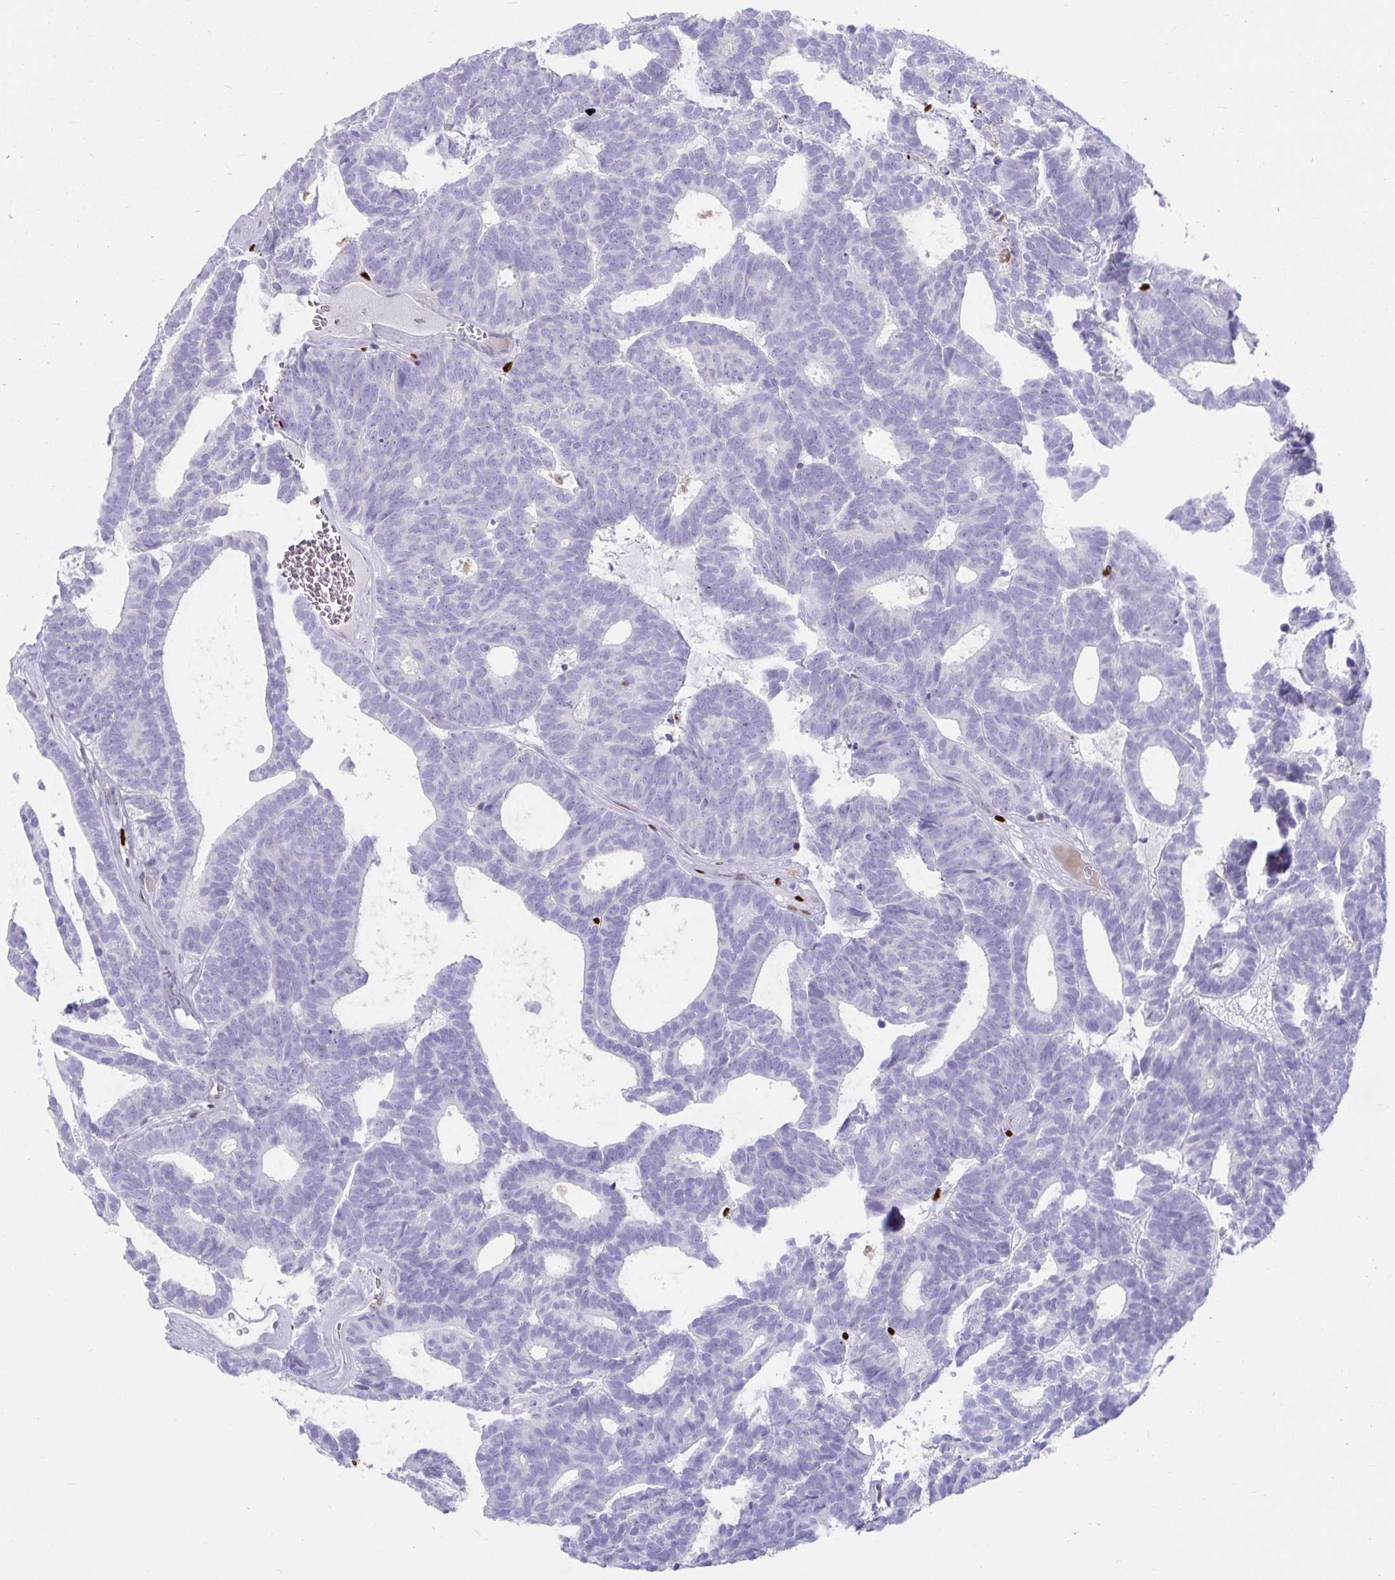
{"staining": {"intensity": "negative", "quantity": "none", "location": "none"}, "tissue": "head and neck cancer", "cell_type": "Tumor cells", "image_type": "cancer", "snomed": [{"axis": "morphology", "description": "Adenocarcinoma, NOS"}, {"axis": "topography", "description": "Head-Neck"}], "caption": "This is an immunohistochemistry histopathology image of human head and neck cancer. There is no positivity in tumor cells.", "gene": "ZNF586", "patient": {"sex": "female", "age": 81}}